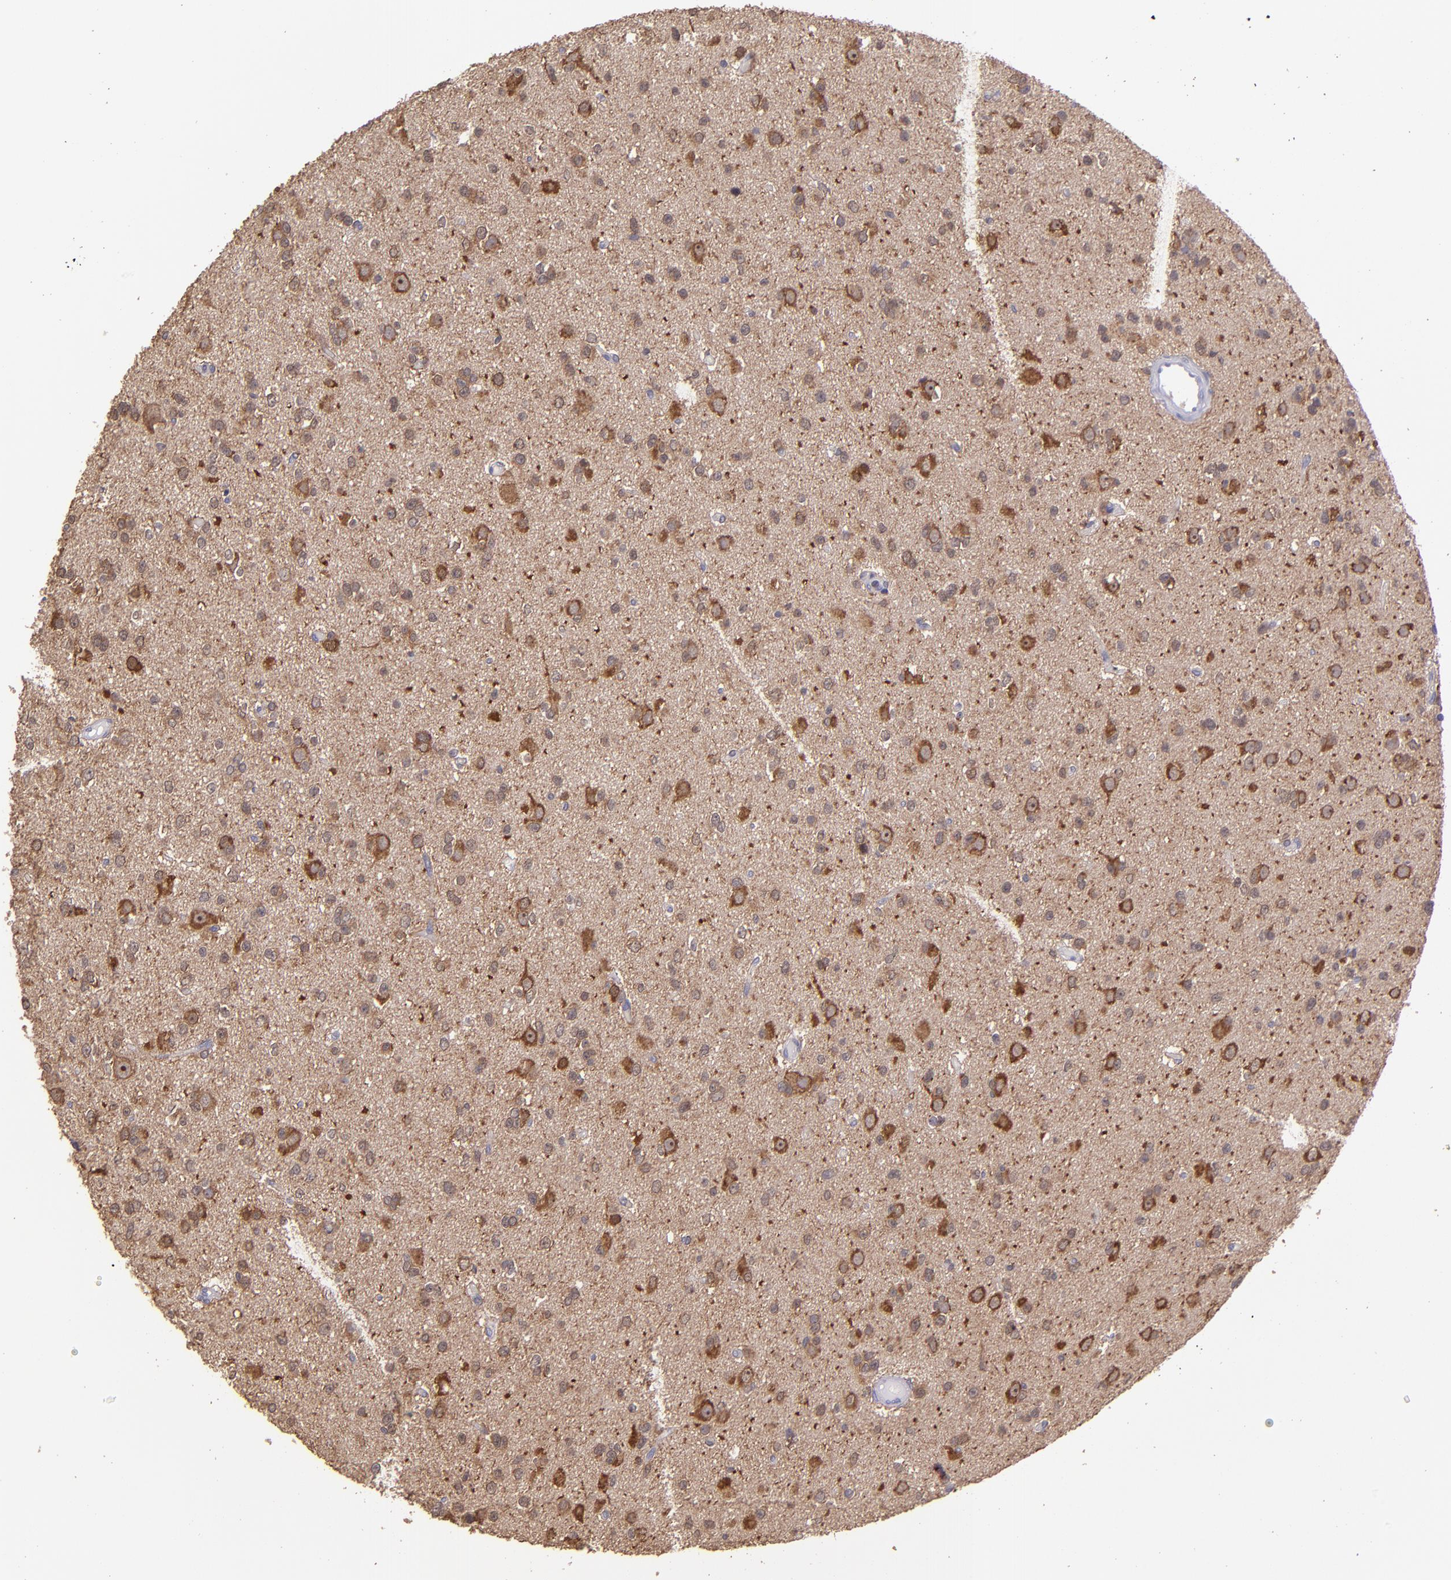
{"staining": {"intensity": "moderate", "quantity": ">75%", "location": "cytoplasmic/membranous,nuclear"}, "tissue": "glioma", "cell_type": "Tumor cells", "image_type": "cancer", "snomed": [{"axis": "morphology", "description": "Glioma, malignant, Low grade"}, {"axis": "topography", "description": "Brain"}], "caption": "Immunohistochemical staining of human glioma displays medium levels of moderate cytoplasmic/membranous and nuclear protein staining in about >75% of tumor cells. (DAB (3,3'-diaminobenzidine) IHC, brown staining for protein, blue staining for nuclei).", "gene": "PAPPA", "patient": {"sex": "male", "age": 42}}